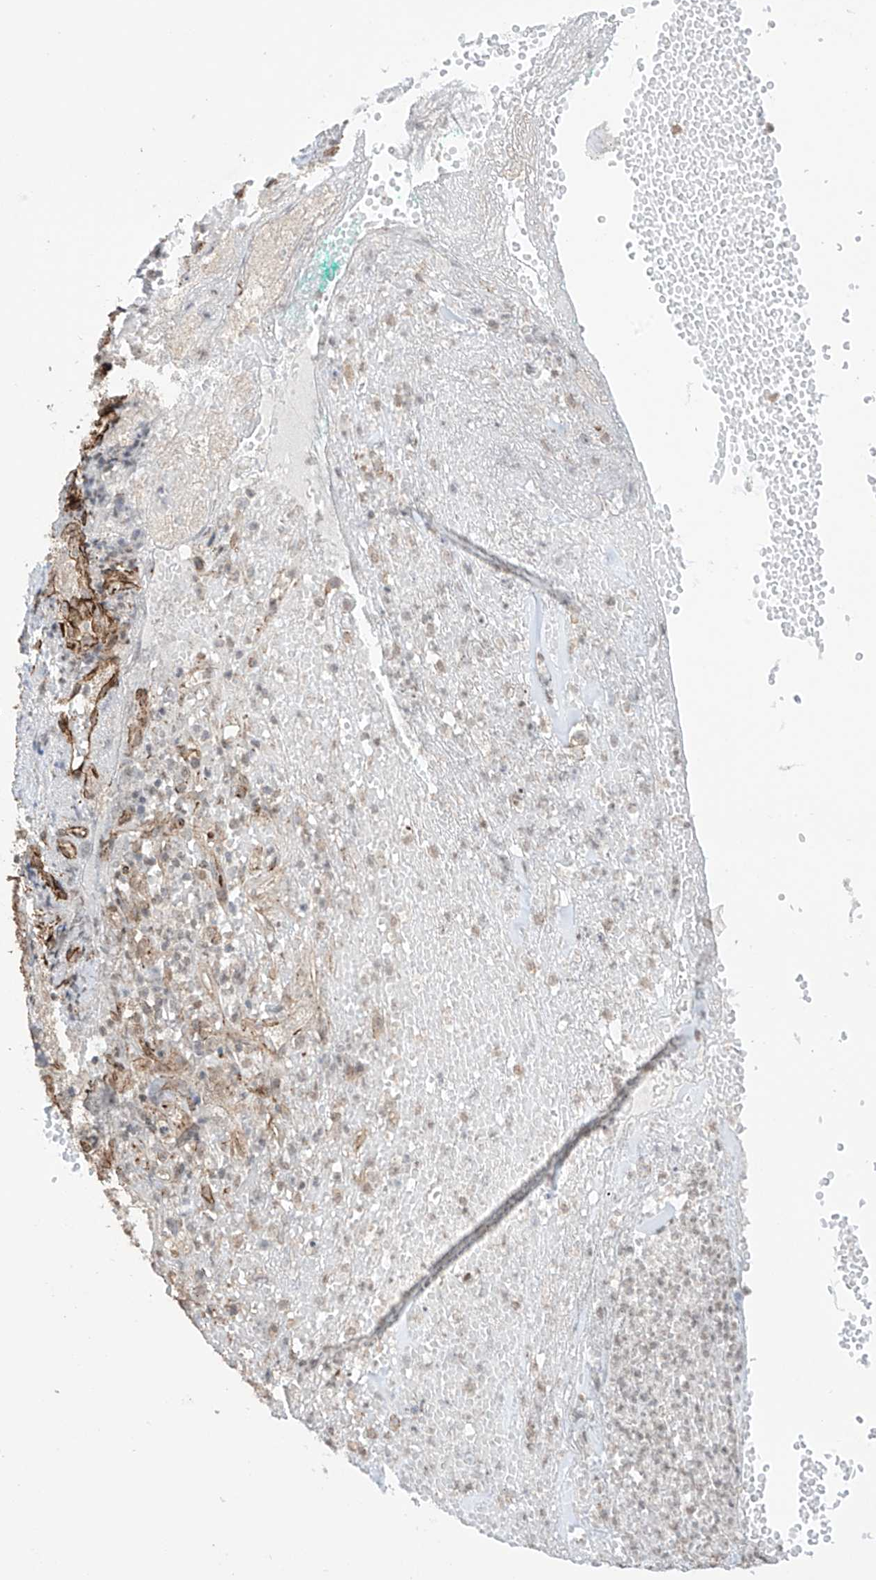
{"staining": {"intensity": "moderate", "quantity": ">75%", "location": "cytoplasmic/membranous"}, "tissue": "adipose tissue", "cell_type": "Adipocytes", "image_type": "normal", "snomed": [{"axis": "morphology", "description": "Normal tissue, NOS"}, {"axis": "morphology", "description": "Basal cell carcinoma"}, {"axis": "topography", "description": "Cartilage tissue"}, {"axis": "topography", "description": "Nasopharynx"}, {"axis": "topography", "description": "Oral tissue"}], "caption": "Adipose tissue stained with immunohistochemistry (IHC) displays moderate cytoplasmic/membranous expression in about >75% of adipocytes. The staining was performed using DAB (3,3'-diaminobenzidine), with brown indicating positive protein expression. Nuclei are stained blue with hematoxylin.", "gene": "TTLL5", "patient": {"sex": "female", "age": 77}}